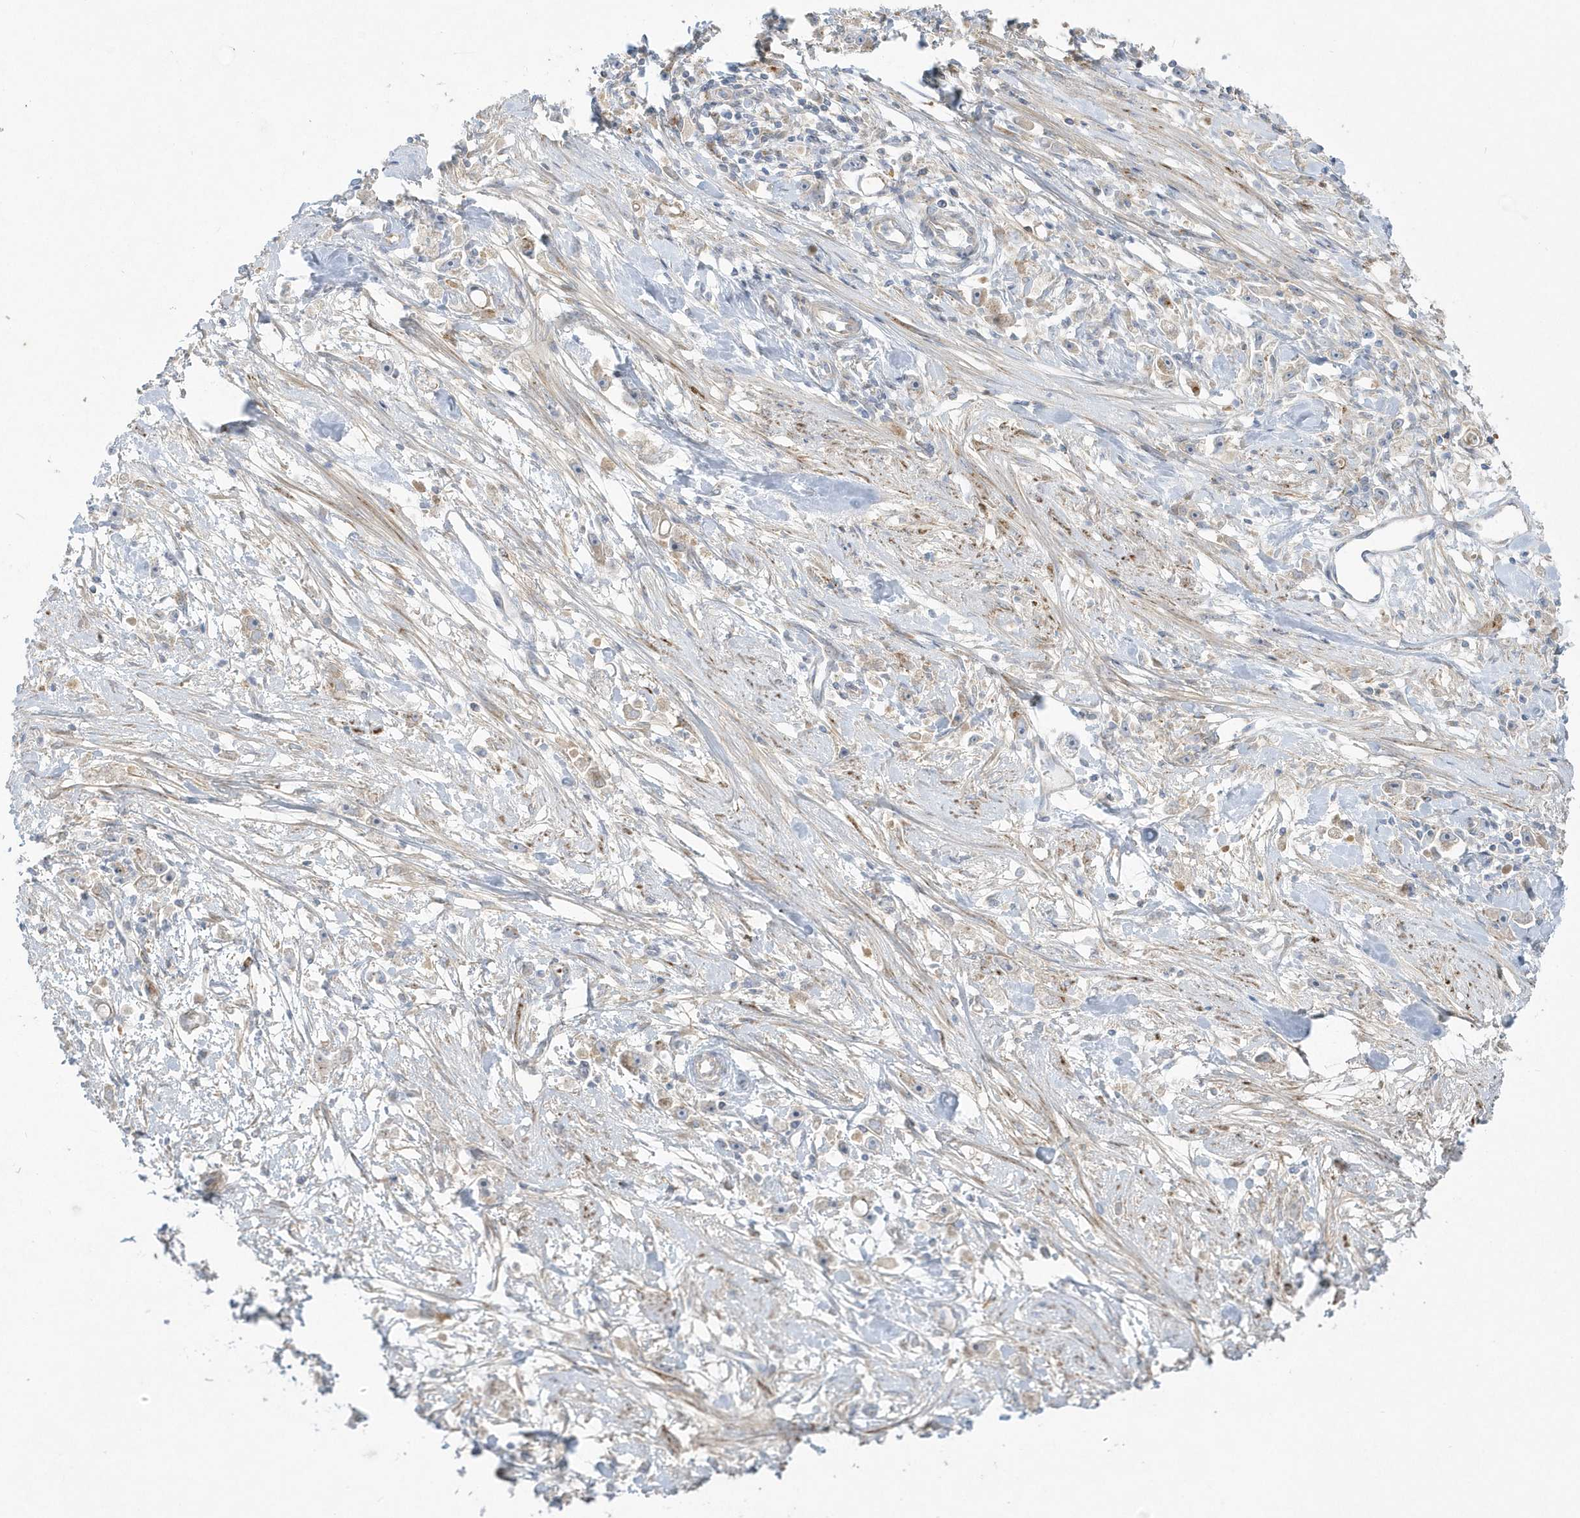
{"staining": {"intensity": "negative", "quantity": "none", "location": "none"}, "tissue": "stomach cancer", "cell_type": "Tumor cells", "image_type": "cancer", "snomed": [{"axis": "morphology", "description": "Adenocarcinoma, NOS"}, {"axis": "topography", "description": "Stomach"}], "caption": "DAB (3,3'-diaminobenzidine) immunohistochemical staining of adenocarcinoma (stomach) demonstrates no significant staining in tumor cells.", "gene": "DNAJC18", "patient": {"sex": "female", "age": 59}}